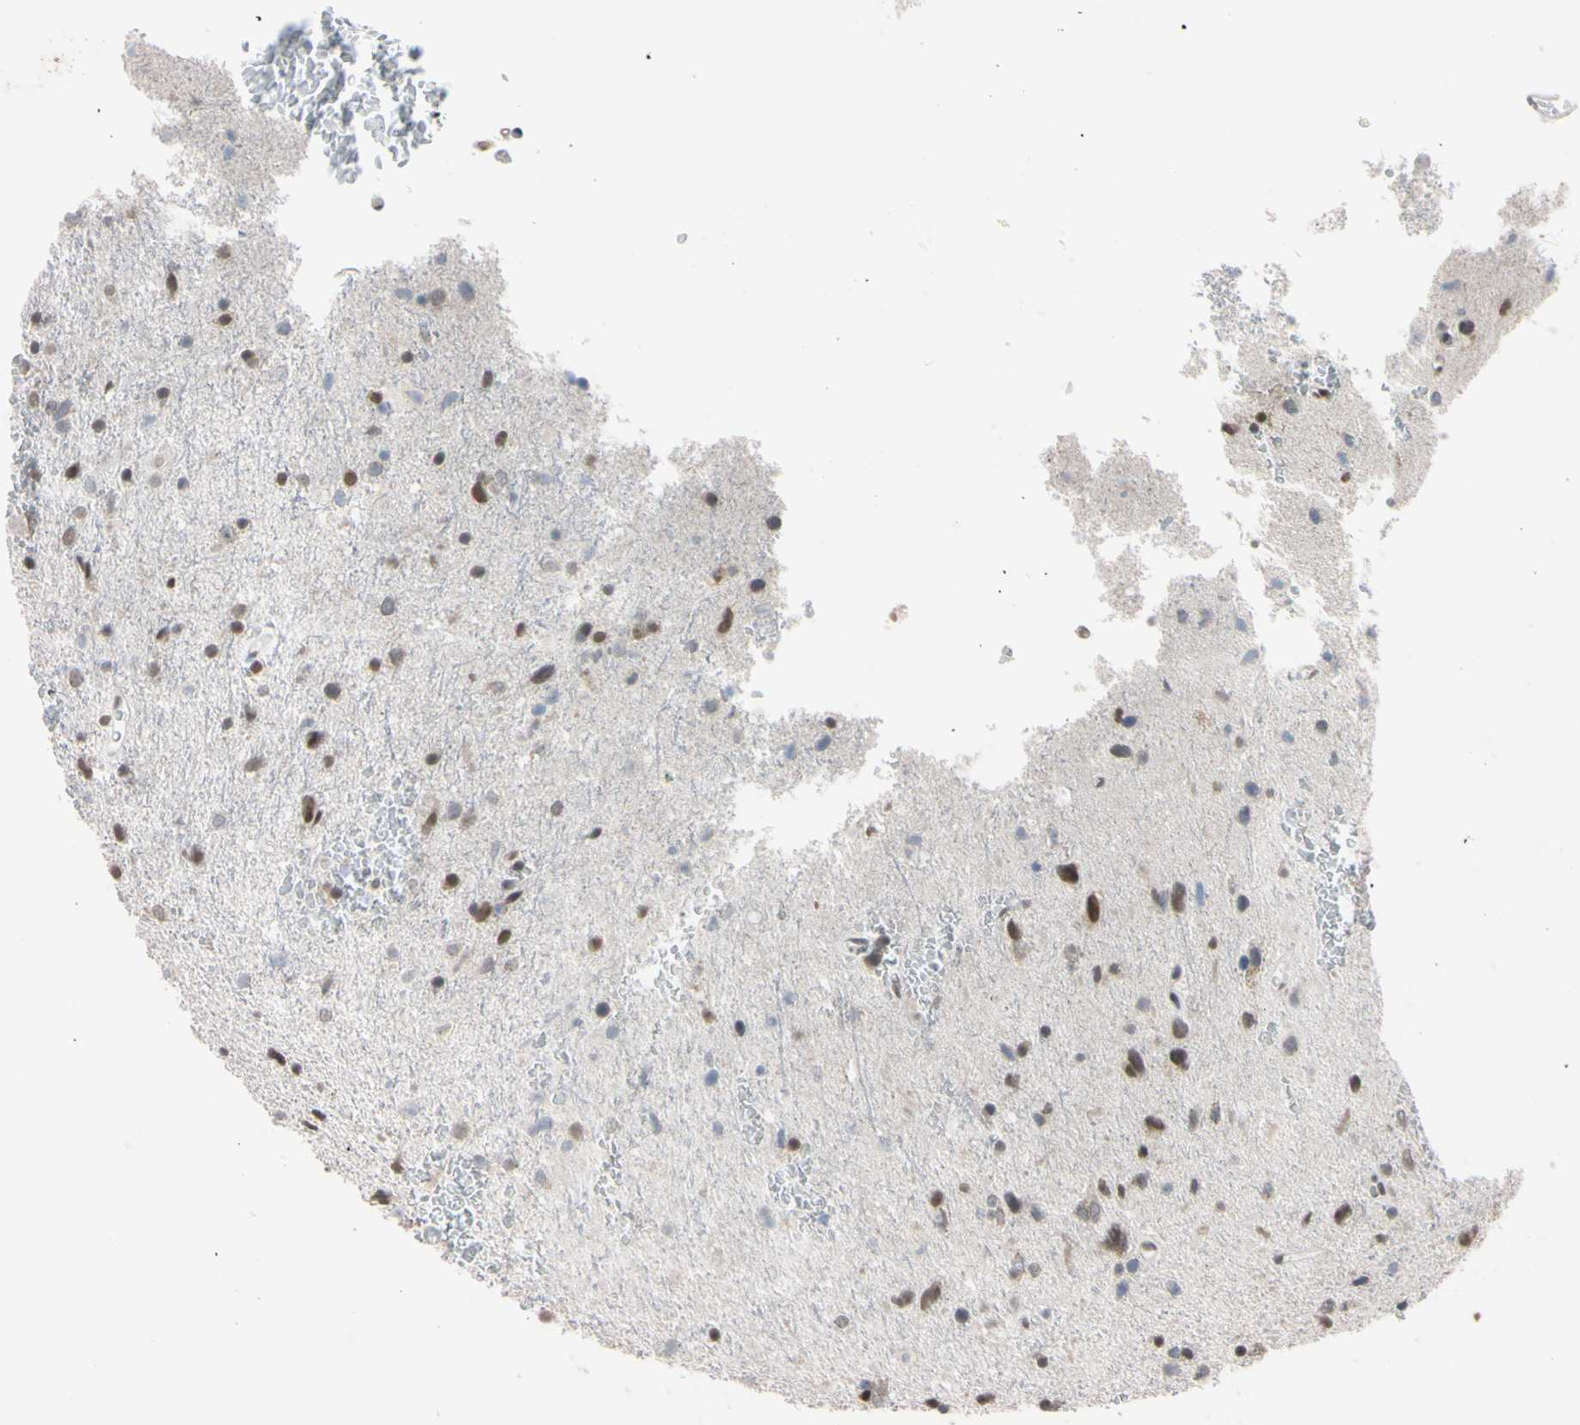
{"staining": {"intensity": "moderate", "quantity": "<25%", "location": "nuclear"}, "tissue": "glioma", "cell_type": "Tumor cells", "image_type": "cancer", "snomed": [{"axis": "morphology", "description": "Glioma, malignant, Low grade"}, {"axis": "topography", "description": "Brain"}], "caption": "A high-resolution micrograph shows IHC staining of malignant glioma (low-grade), which demonstrates moderate nuclear staining in about <25% of tumor cells.", "gene": "UBE2I", "patient": {"sex": "male", "age": 77}}